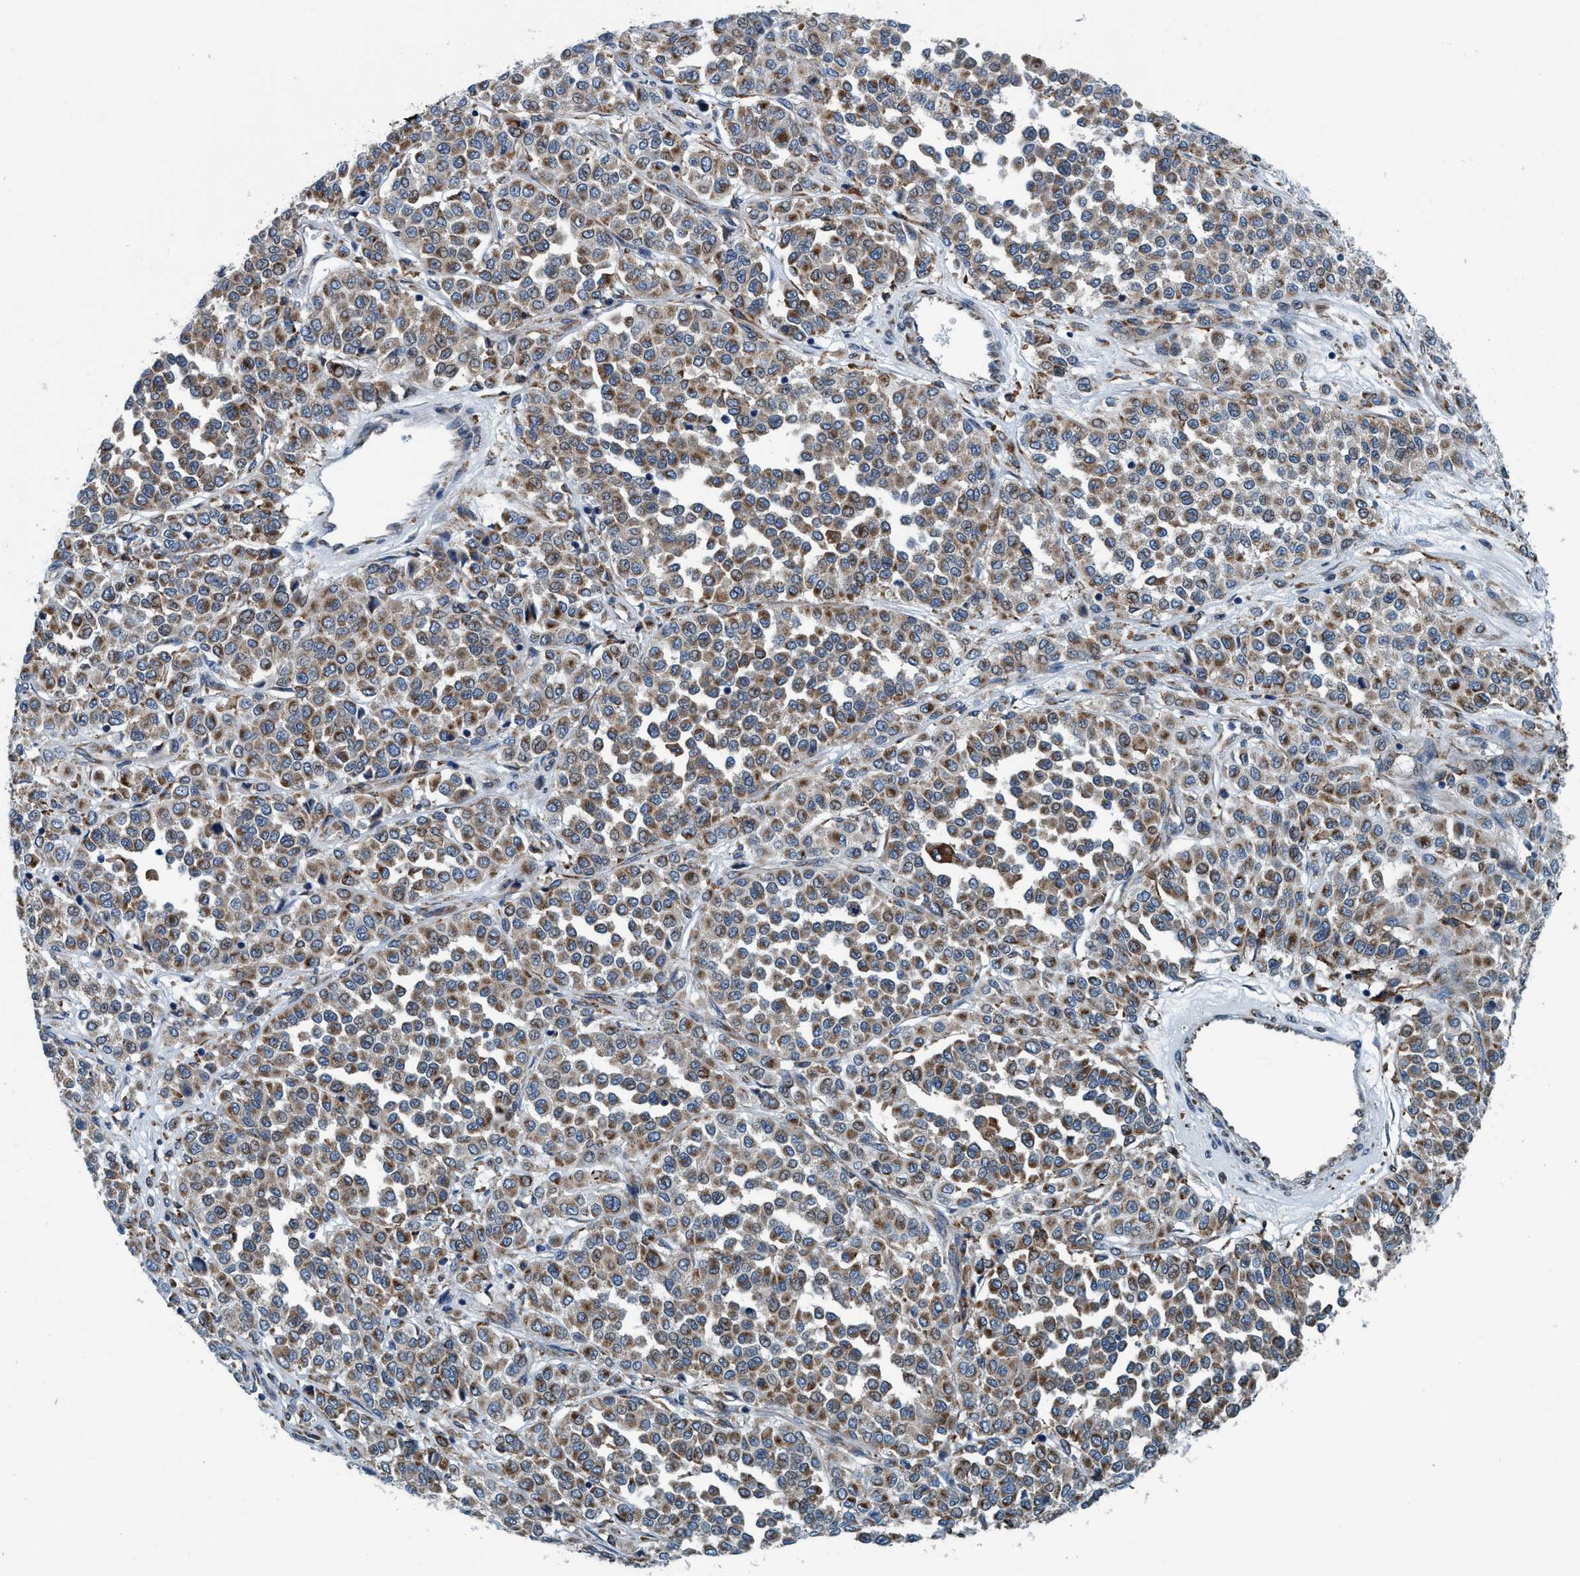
{"staining": {"intensity": "moderate", "quantity": ">75%", "location": "cytoplasmic/membranous"}, "tissue": "melanoma", "cell_type": "Tumor cells", "image_type": "cancer", "snomed": [{"axis": "morphology", "description": "Malignant melanoma, Metastatic site"}, {"axis": "topography", "description": "Pancreas"}], "caption": "Human malignant melanoma (metastatic site) stained with a protein marker exhibits moderate staining in tumor cells.", "gene": "ARMC9", "patient": {"sex": "female", "age": 30}}